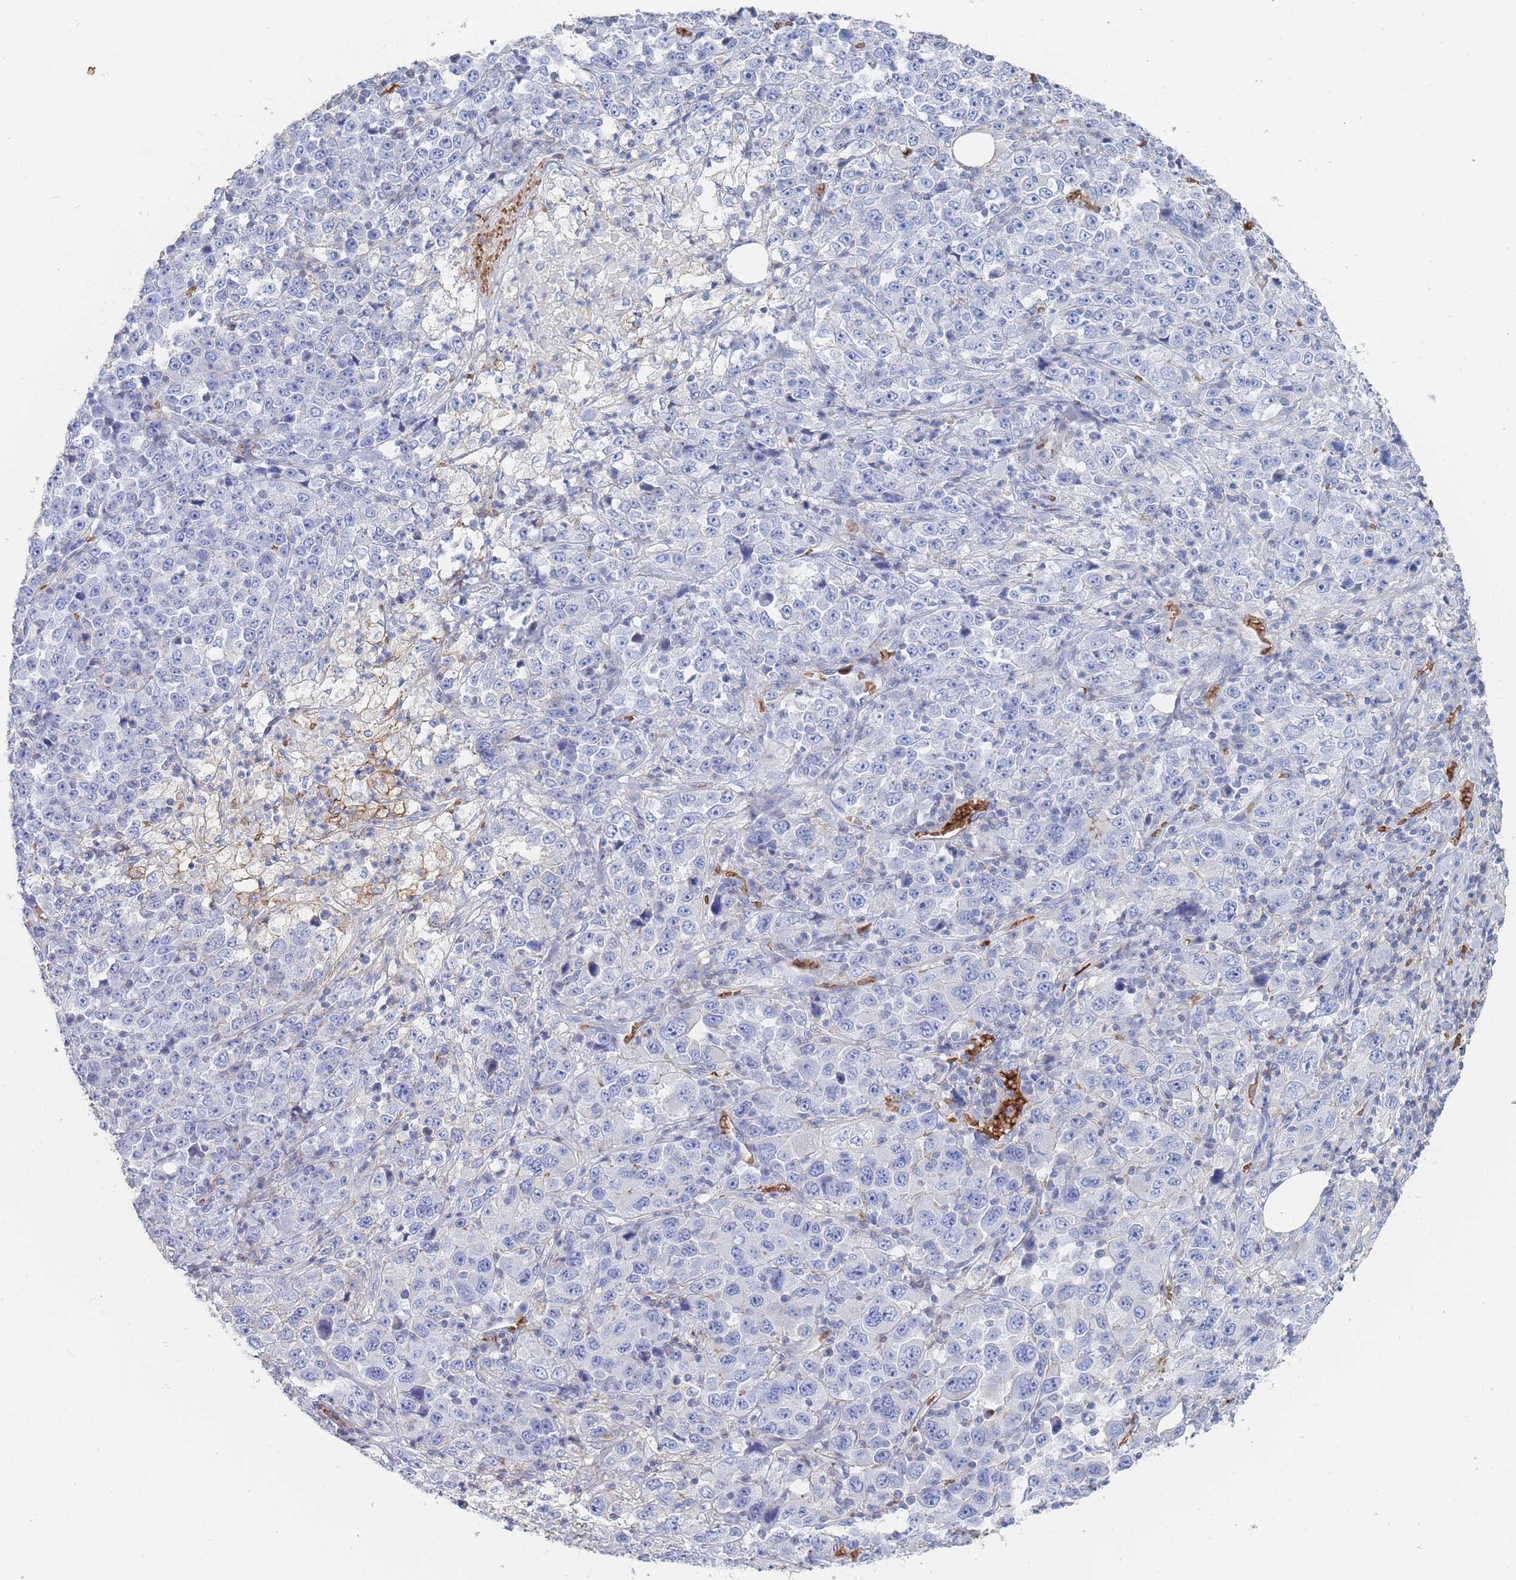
{"staining": {"intensity": "negative", "quantity": "none", "location": "none"}, "tissue": "stomach cancer", "cell_type": "Tumor cells", "image_type": "cancer", "snomed": [{"axis": "morphology", "description": "Normal tissue, NOS"}, {"axis": "morphology", "description": "Adenocarcinoma, NOS"}, {"axis": "topography", "description": "Stomach, upper"}, {"axis": "topography", "description": "Stomach"}], "caption": "Image shows no protein positivity in tumor cells of adenocarcinoma (stomach) tissue.", "gene": "SLC2A1", "patient": {"sex": "male", "age": 59}}